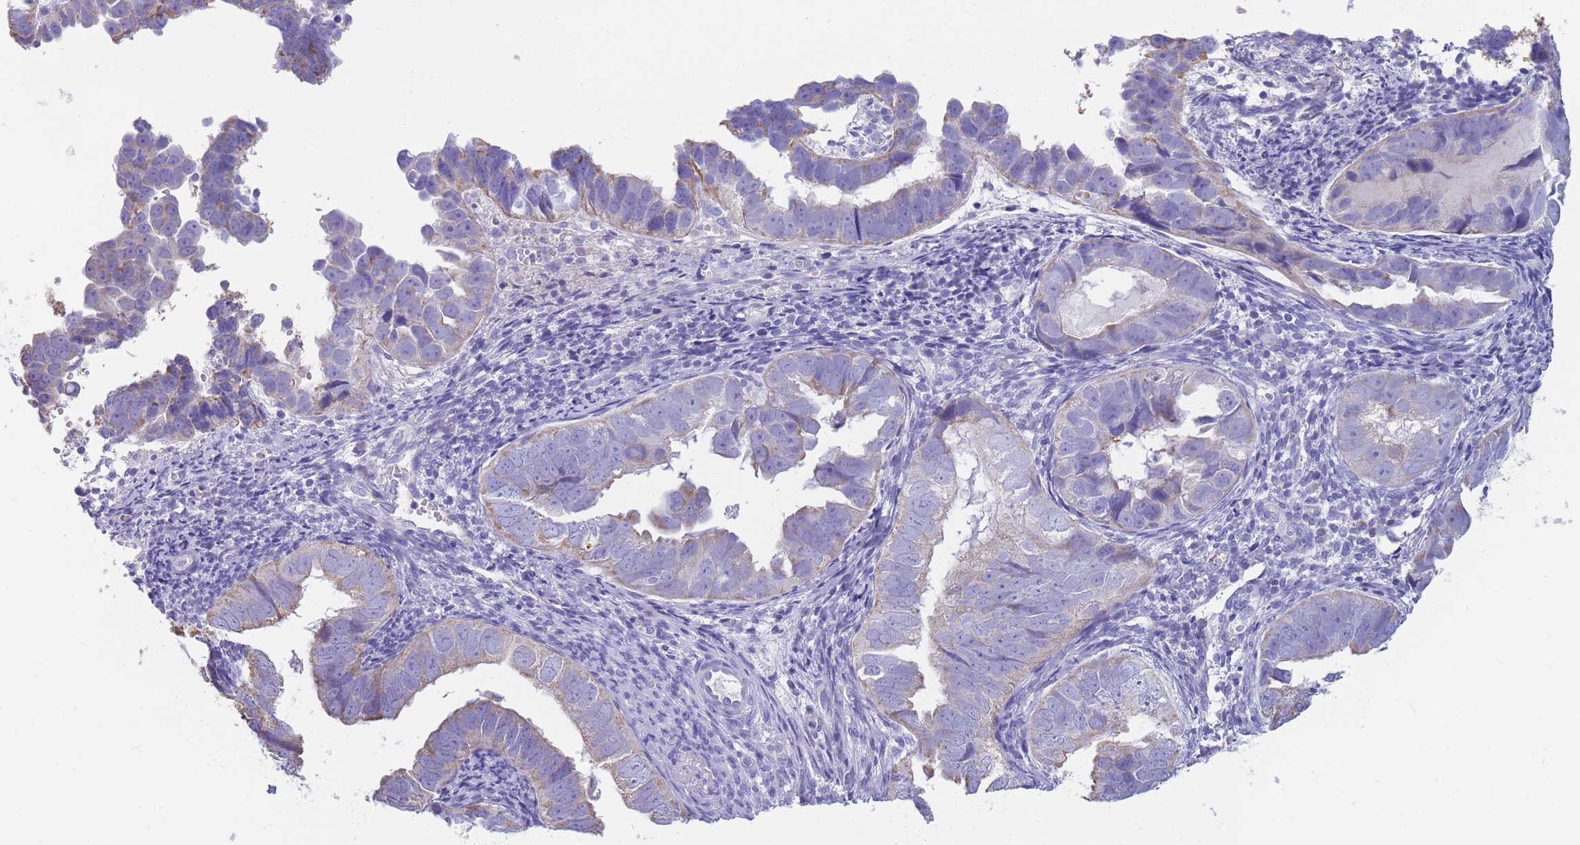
{"staining": {"intensity": "weak", "quantity": "25%-75%", "location": "cytoplasmic/membranous"}, "tissue": "endometrial cancer", "cell_type": "Tumor cells", "image_type": "cancer", "snomed": [{"axis": "morphology", "description": "Adenocarcinoma, NOS"}, {"axis": "topography", "description": "Endometrium"}], "caption": "Protein staining exhibits weak cytoplasmic/membranous positivity in approximately 25%-75% of tumor cells in adenocarcinoma (endometrial). (DAB IHC, brown staining for protein, blue staining for nuclei).", "gene": "DHRS11", "patient": {"sex": "female", "age": 75}}